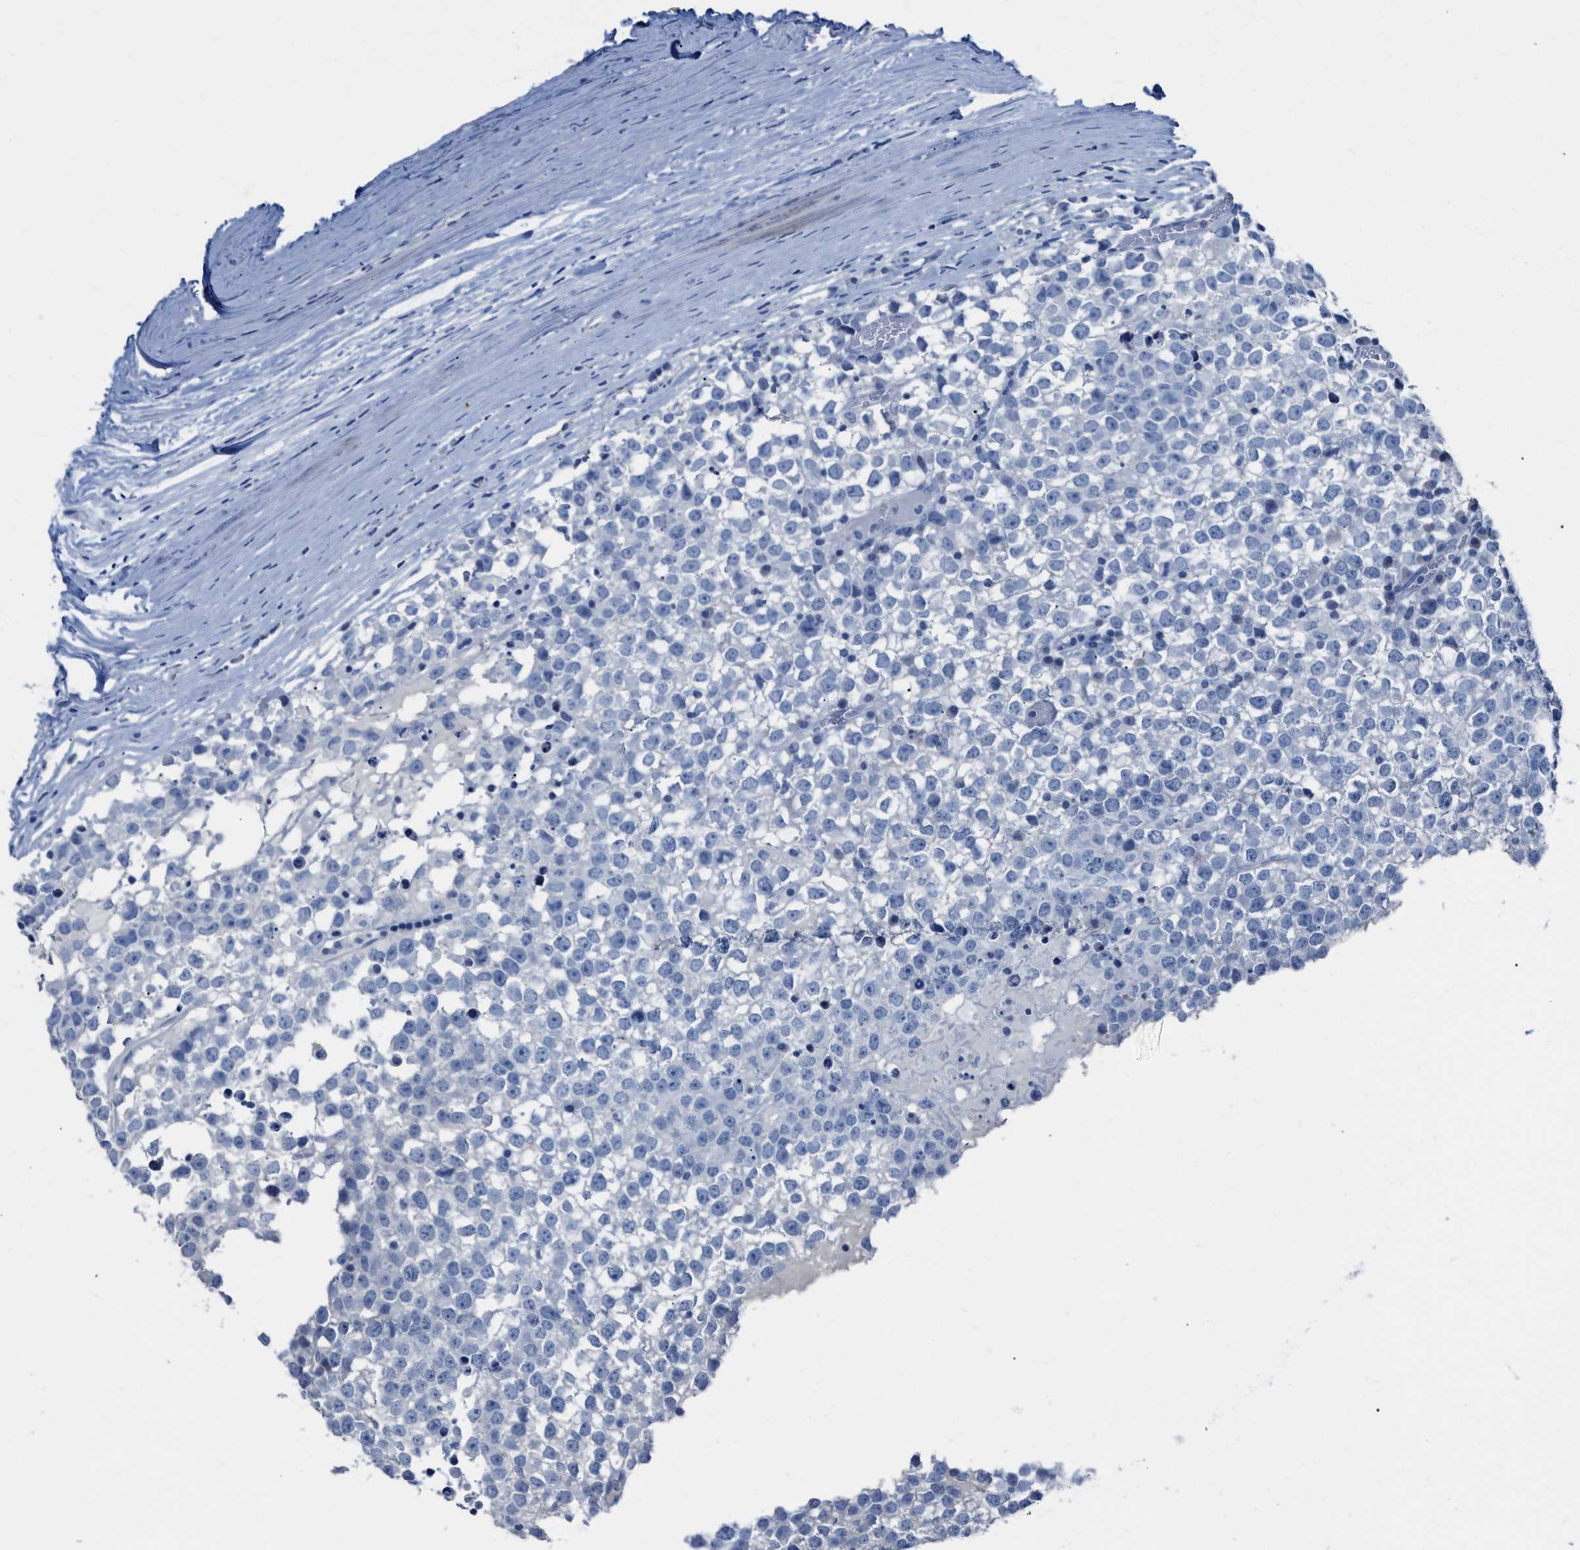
{"staining": {"intensity": "negative", "quantity": "none", "location": "none"}, "tissue": "testis cancer", "cell_type": "Tumor cells", "image_type": "cancer", "snomed": [{"axis": "morphology", "description": "Seminoma, NOS"}, {"axis": "topography", "description": "Testis"}], "caption": "Immunohistochemical staining of seminoma (testis) reveals no significant staining in tumor cells.", "gene": "CEACAM5", "patient": {"sex": "male", "age": 65}}